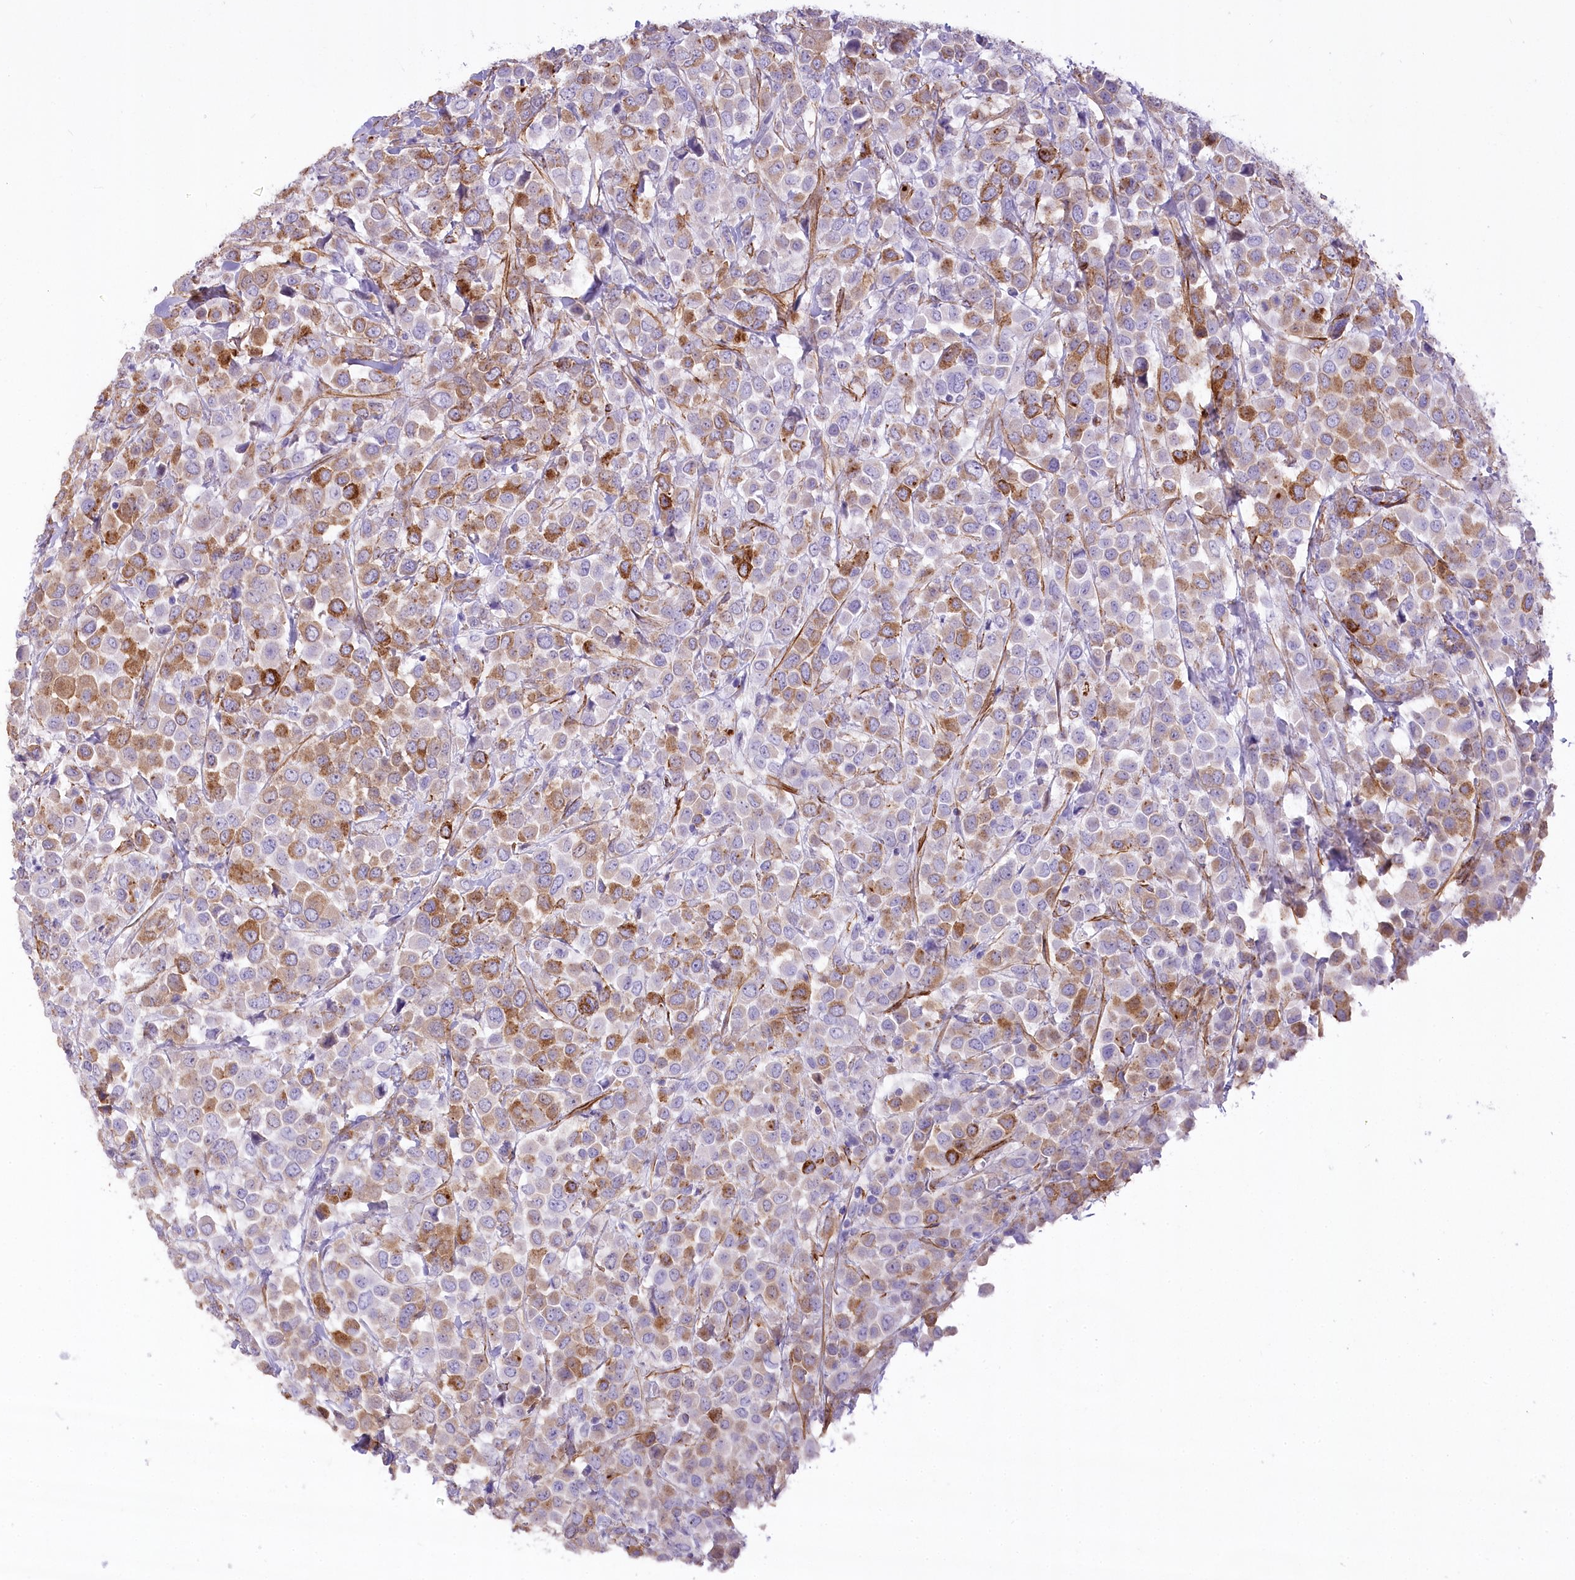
{"staining": {"intensity": "moderate", "quantity": "25%-75%", "location": "cytoplasmic/membranous"}, "tissue": "breast cancer", "cell_type": "Tumor cells", "image_type": "cancer", "snomed": [{"axis": "morphology", "description": "Duct carcinoma"}, {"axis": "topography", "description": "Breast"}], "caption": "Immunohistochemical staining of human breast cancer reveals medium levels of moderate cytoplasmic/membranous staining in approximately 25%-75% of tumor cells.", "gene": "SYNPO2", "patient": {"sex": "female", "age": 61}}